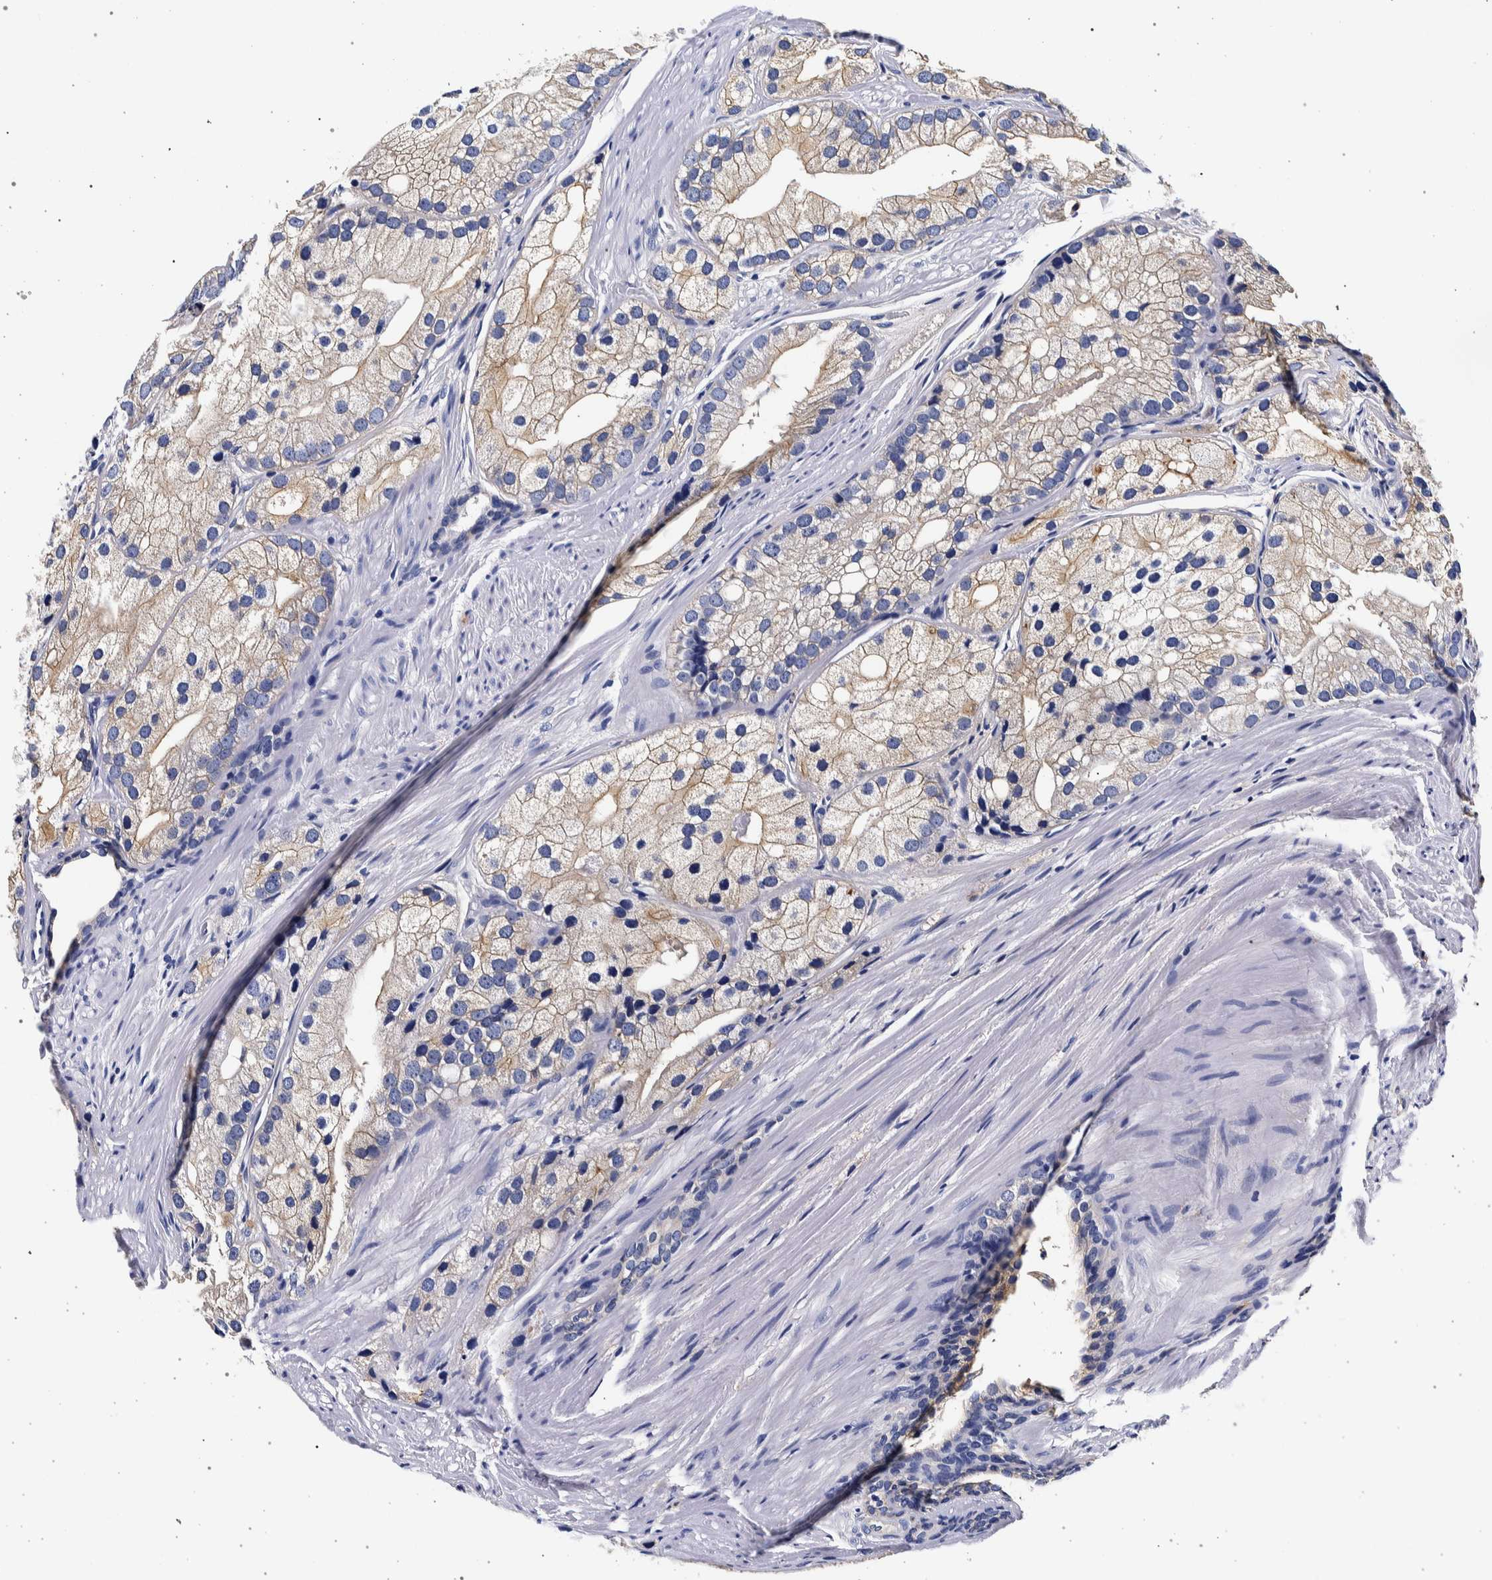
{"staining": {"intensity": "weak", "quantity": "25%-75%", "location": "cytoplasmic/membranous"}, "tissue": "prostate cancer", "cell_type": "Tumor cells", "image_type": "cancer", "snomed": [{"axis": "morphology", "description": "Adenocarcinoma, Low grade"}, {"axis": "topography", "description": "Prostate"}], "caption": "Protein staining of adenocarcinoma (low-grade) (prostate) tissue displays weak cytoplasmic/membranous expression in approximately 25%-75% of tumor cells.", "gene": "NIBAN2", "patient": {"sex": "male", "age": 69}}